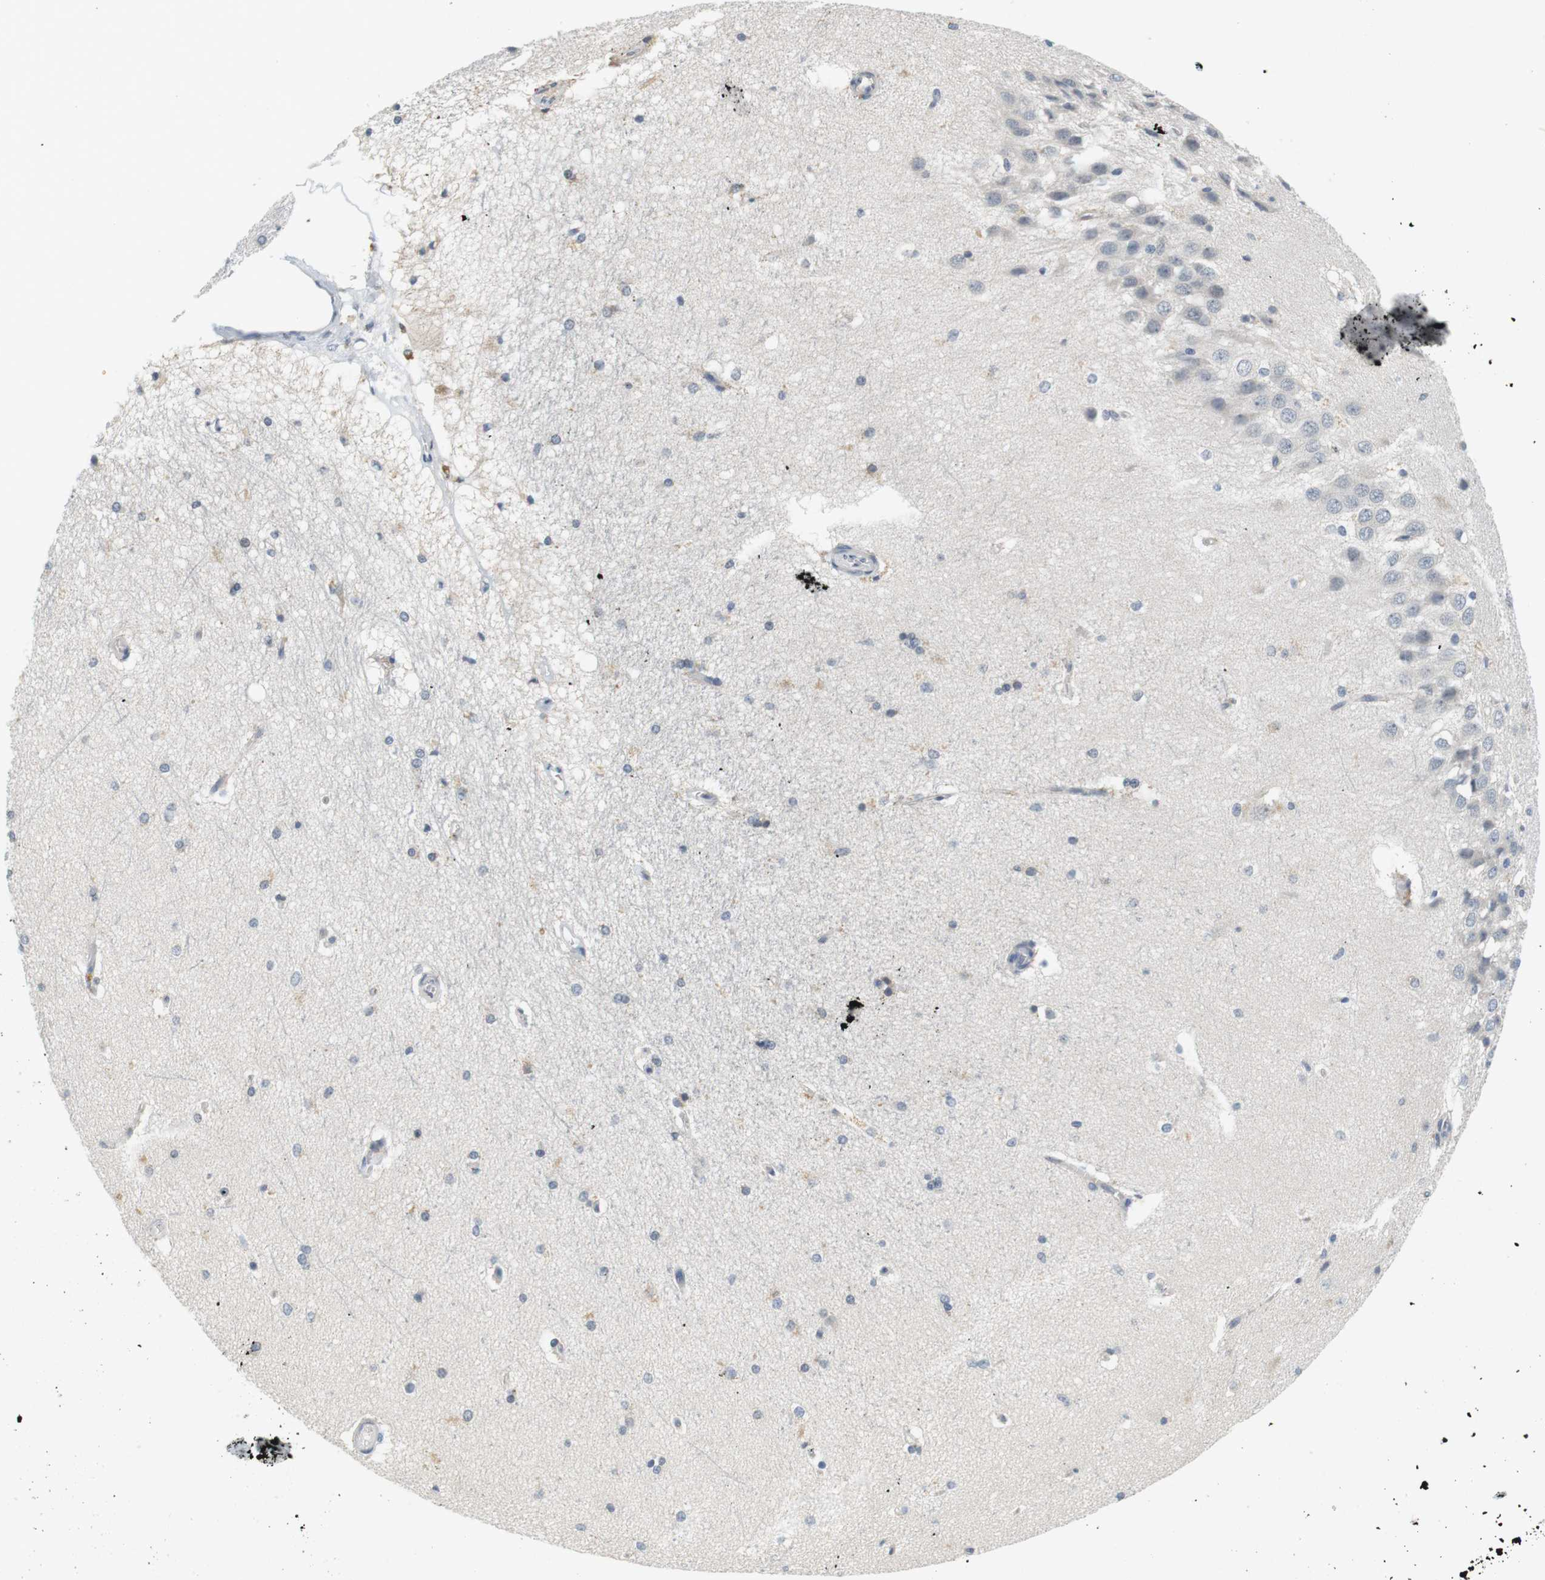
{"staining": {"intensity": "negative", "quantity": "none", "location": "none"}, "tissue": "hippocampus", "cell_type": "Glial cells", "image_type": "normal", "snomed": [{"axis": "morphology", "description": "Normal tissue, NOS"}, {"axis": "topography", "description": "Hippocampus"}], "caption": "IHC micrograph of unremarkable hippocampus stained for a protein (brown), which displays no staining in glial cells. (Brightfield microscopy of DAB (3,3'-diaminobenzidine) IHC at high magnification).", "gene": "WNT7A", "patient": {"sex": "female", "age": 19}}